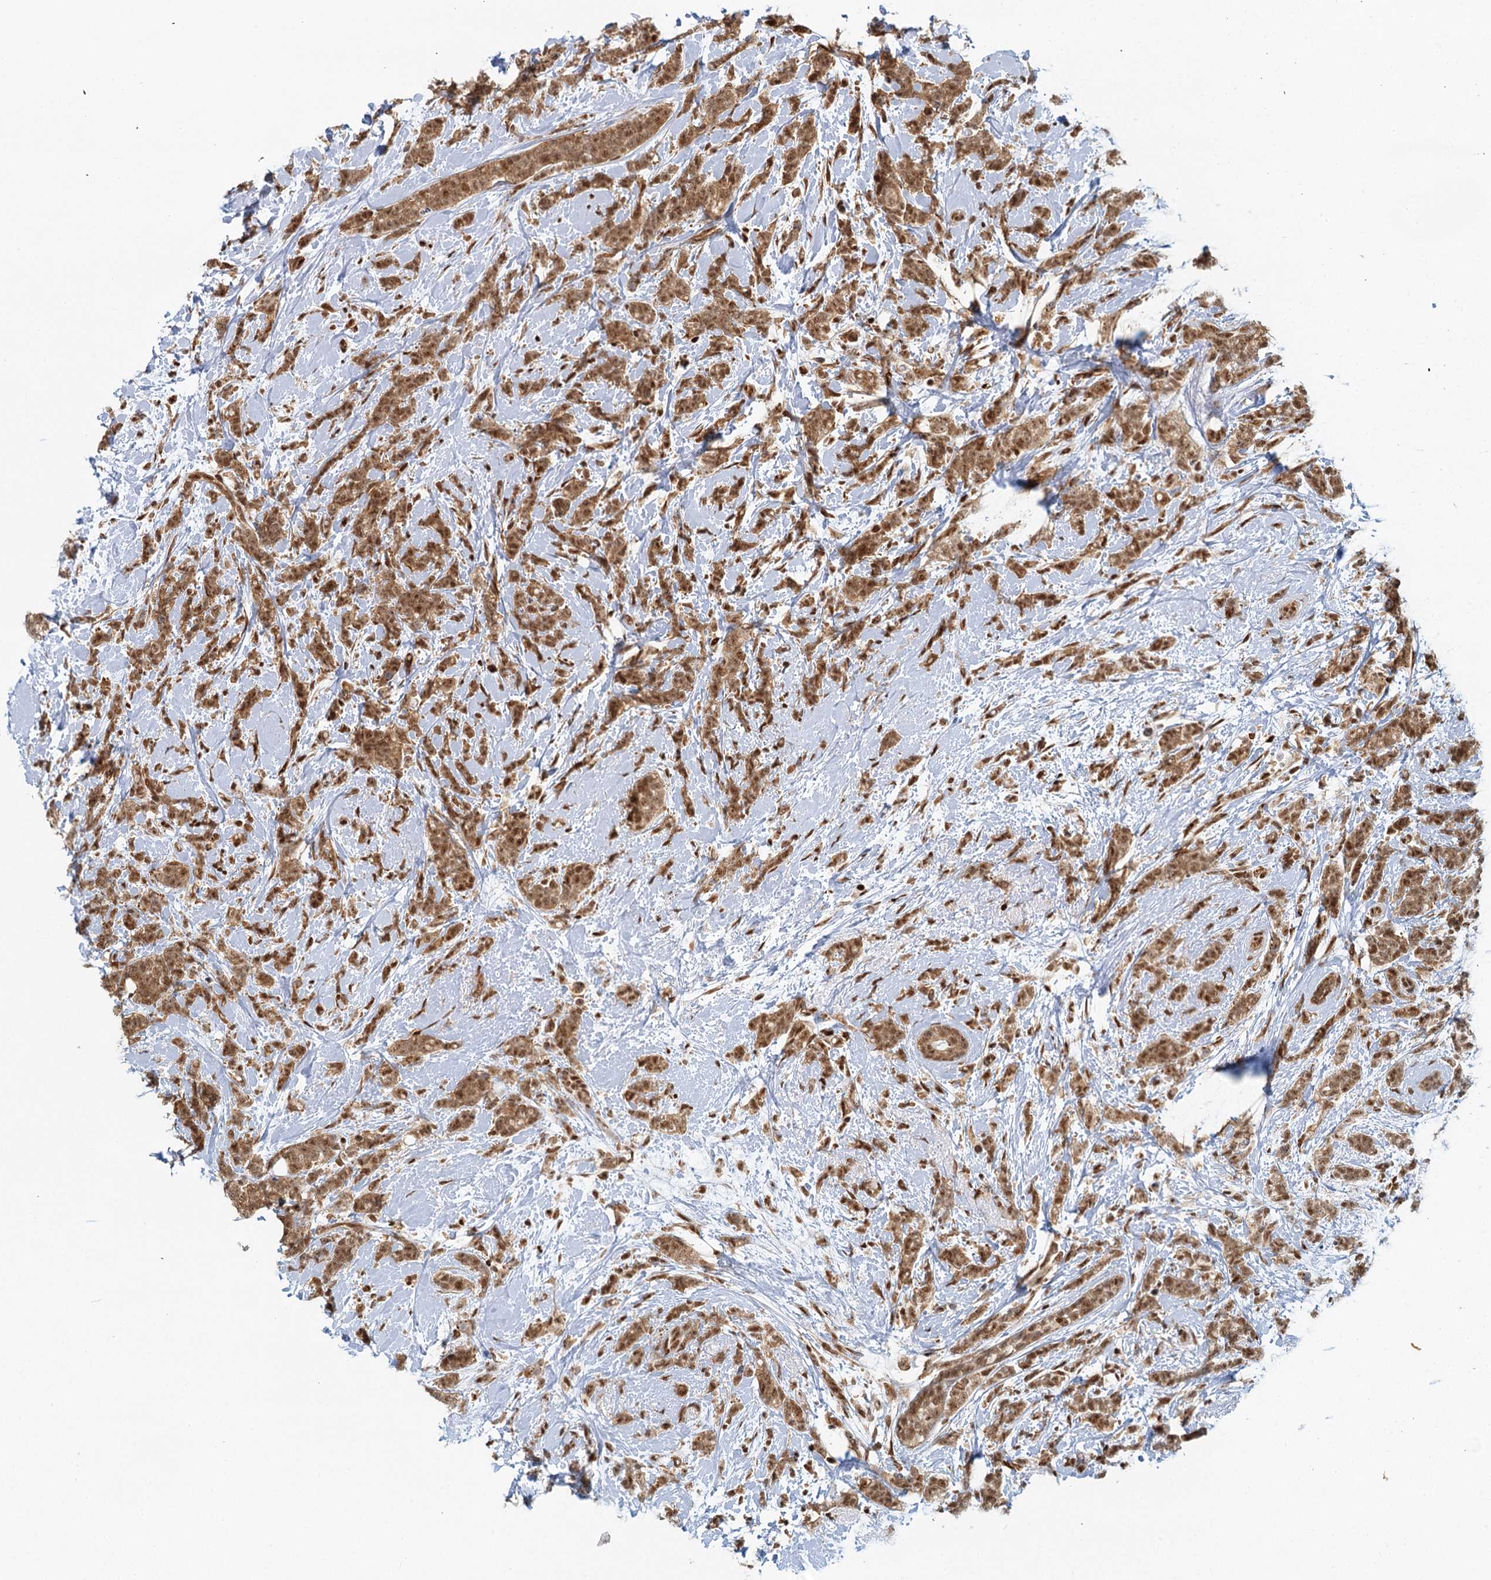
{"staining": {"intensity": "moderate", "quantity": ">75%", "location": "nuclear"}, "tissue": "breast cancer", "cell_type": "Tumor cells", "image_type": "cancer", "snomed": [{"axis": "morphology", "description": "Lobular carcinoma"}, {"axis": "topography", "description": "Breast"}], "caption": "IHC micrograph of neoplastic tissue: human breast cancer (lobular carcinoma) stained using immunohistochemistry (IHC) displays medium levels of moderate protein expression localized specifically in the nuclear of tumor cells, appearing as a nuclear brown color.", "gene": "GPATCH11", "patient": {"sex": "female", "age": 58}}